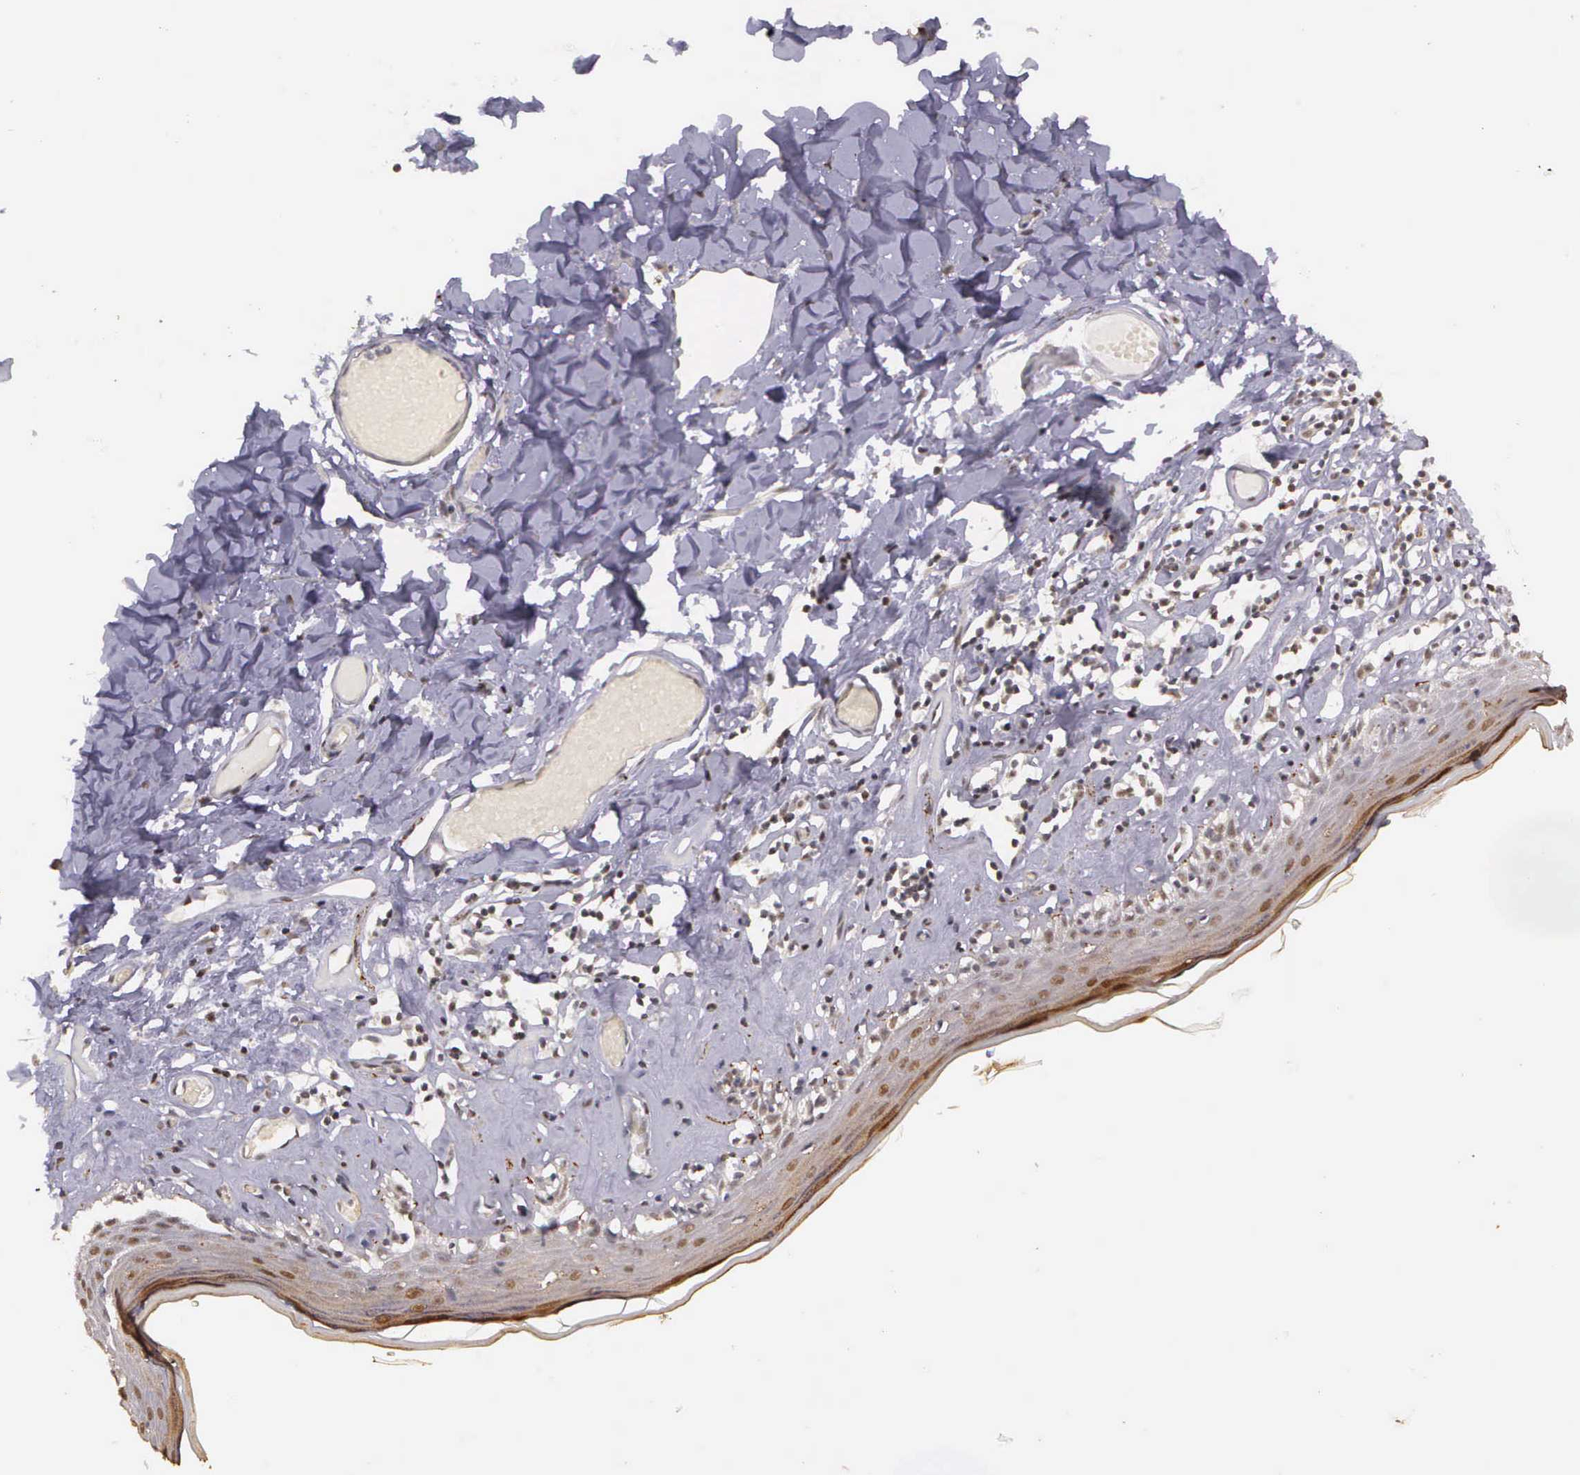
{"staining": {"intensity": "weak", "quantity": ">75%", "location": "nuclear"}, "tissue": "skin", "cell_type": "Epidermal cells", "image_type": "normal", "snomed": [{"axis": "morphology", "description": "Normal tissue, NOS"}, {"axis": "topography", "description": "Vascular tissue"}, {"axis": "topography", "description": "Vulva"}, {"axis": "topography", "description": "Peripheral nerve tissue"}], "caption": "Skin stained for a protein (brown) displays weak nuclear positive staining in approximately >75% of epidermal cells.", "gene": "ARMCX5", "patient": {"sex": "female", "age": 86}}